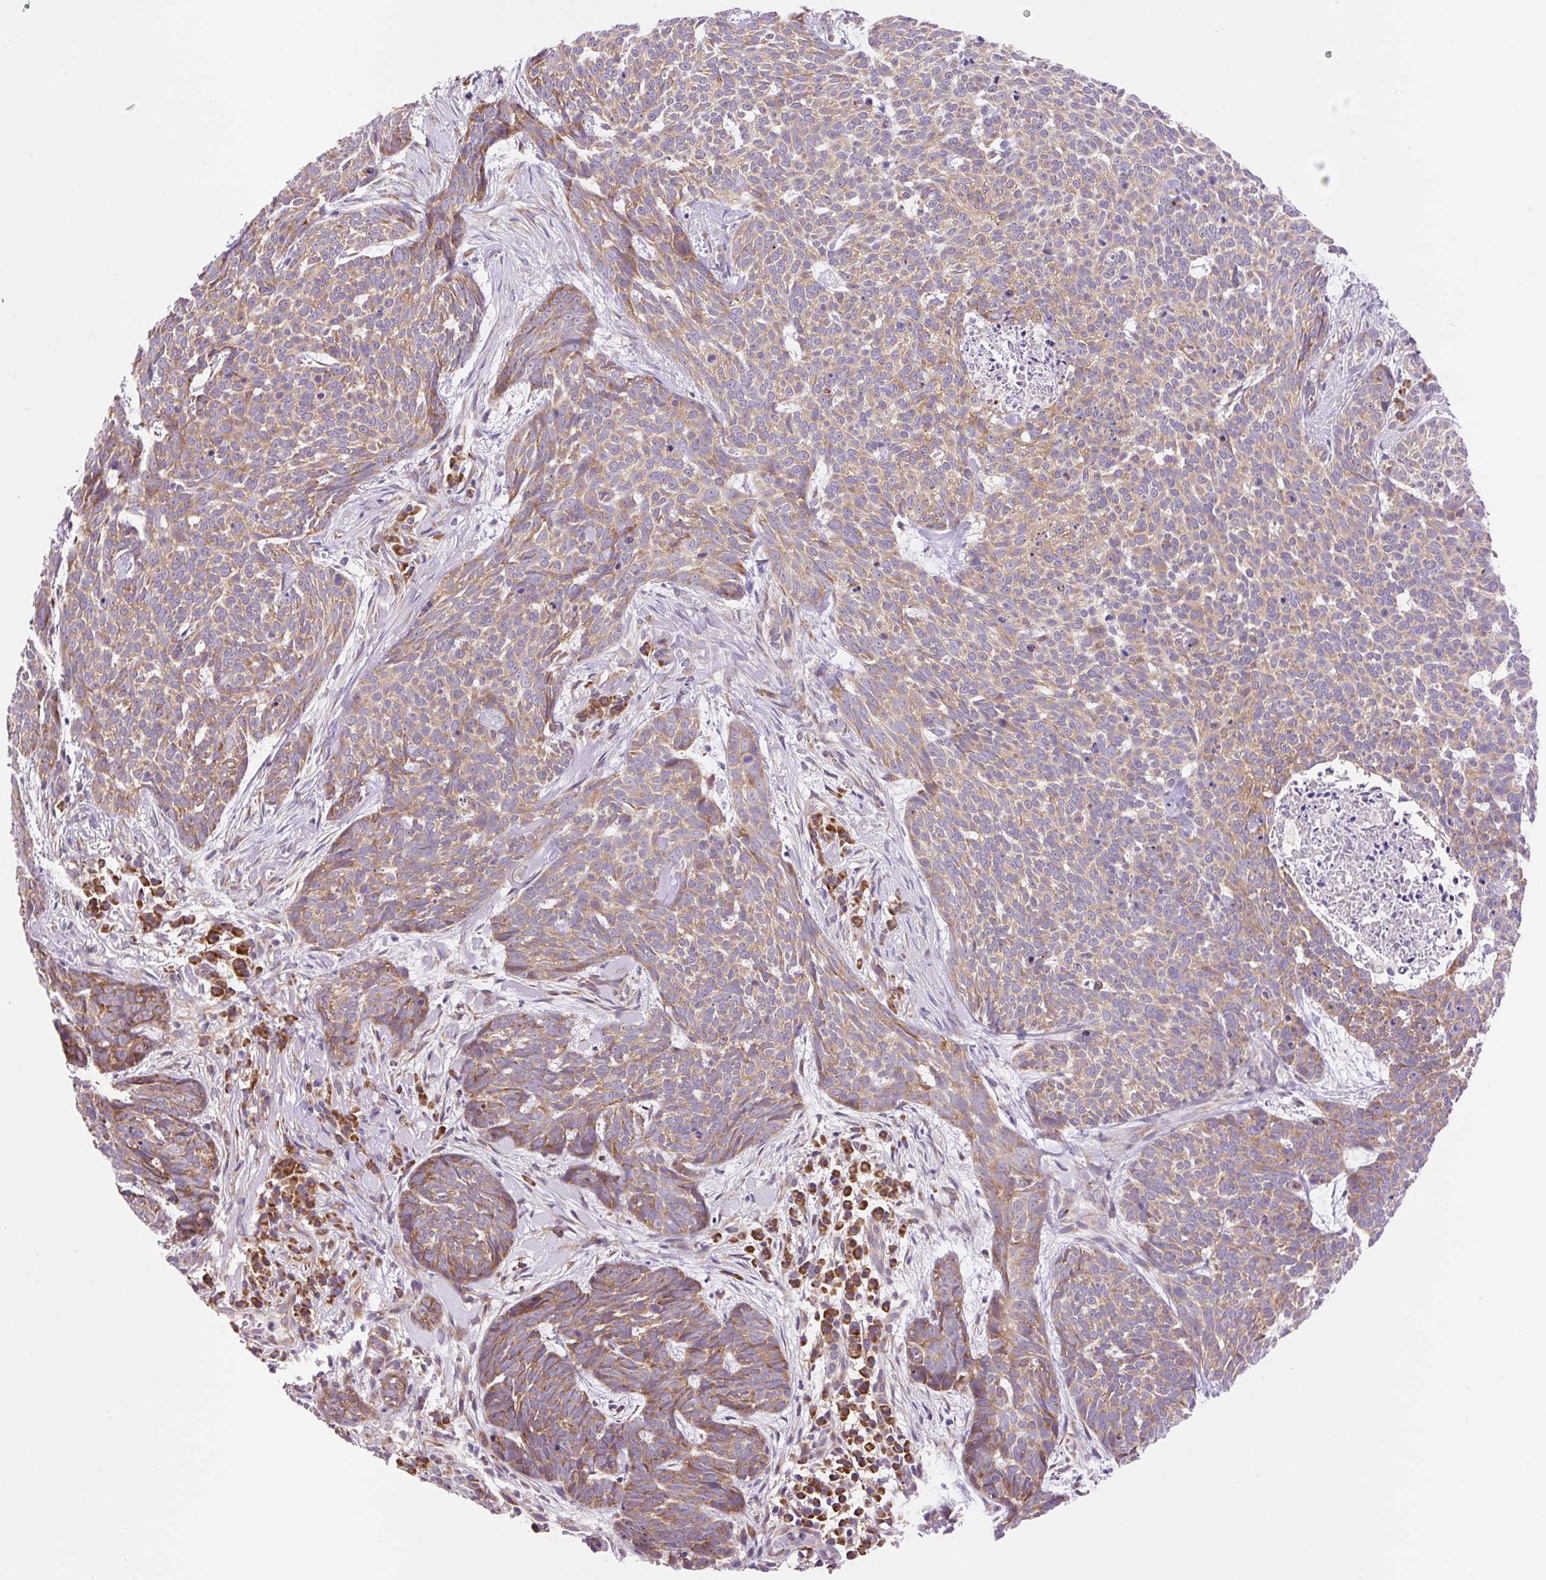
{"staining": {"intensity": "moderate", "quantity": ">75%", "location": "cytoplasmic/membranous"}, "tissue": "skin cancer", "cell_type": "Tumor cells", "image_type": "cancer", "snomed": [{"axis": "morphology", "description": "Basal cell carcinoma"}, {"axis": "topography", "description": "Skin"}], "caption": "Tumor cells exhibit moderate cytoplasmic/membranous positivity in about >75% of cells in skin cancer.", "gene": "GPR45", "patient": {"sex": "female", "age": 93}}